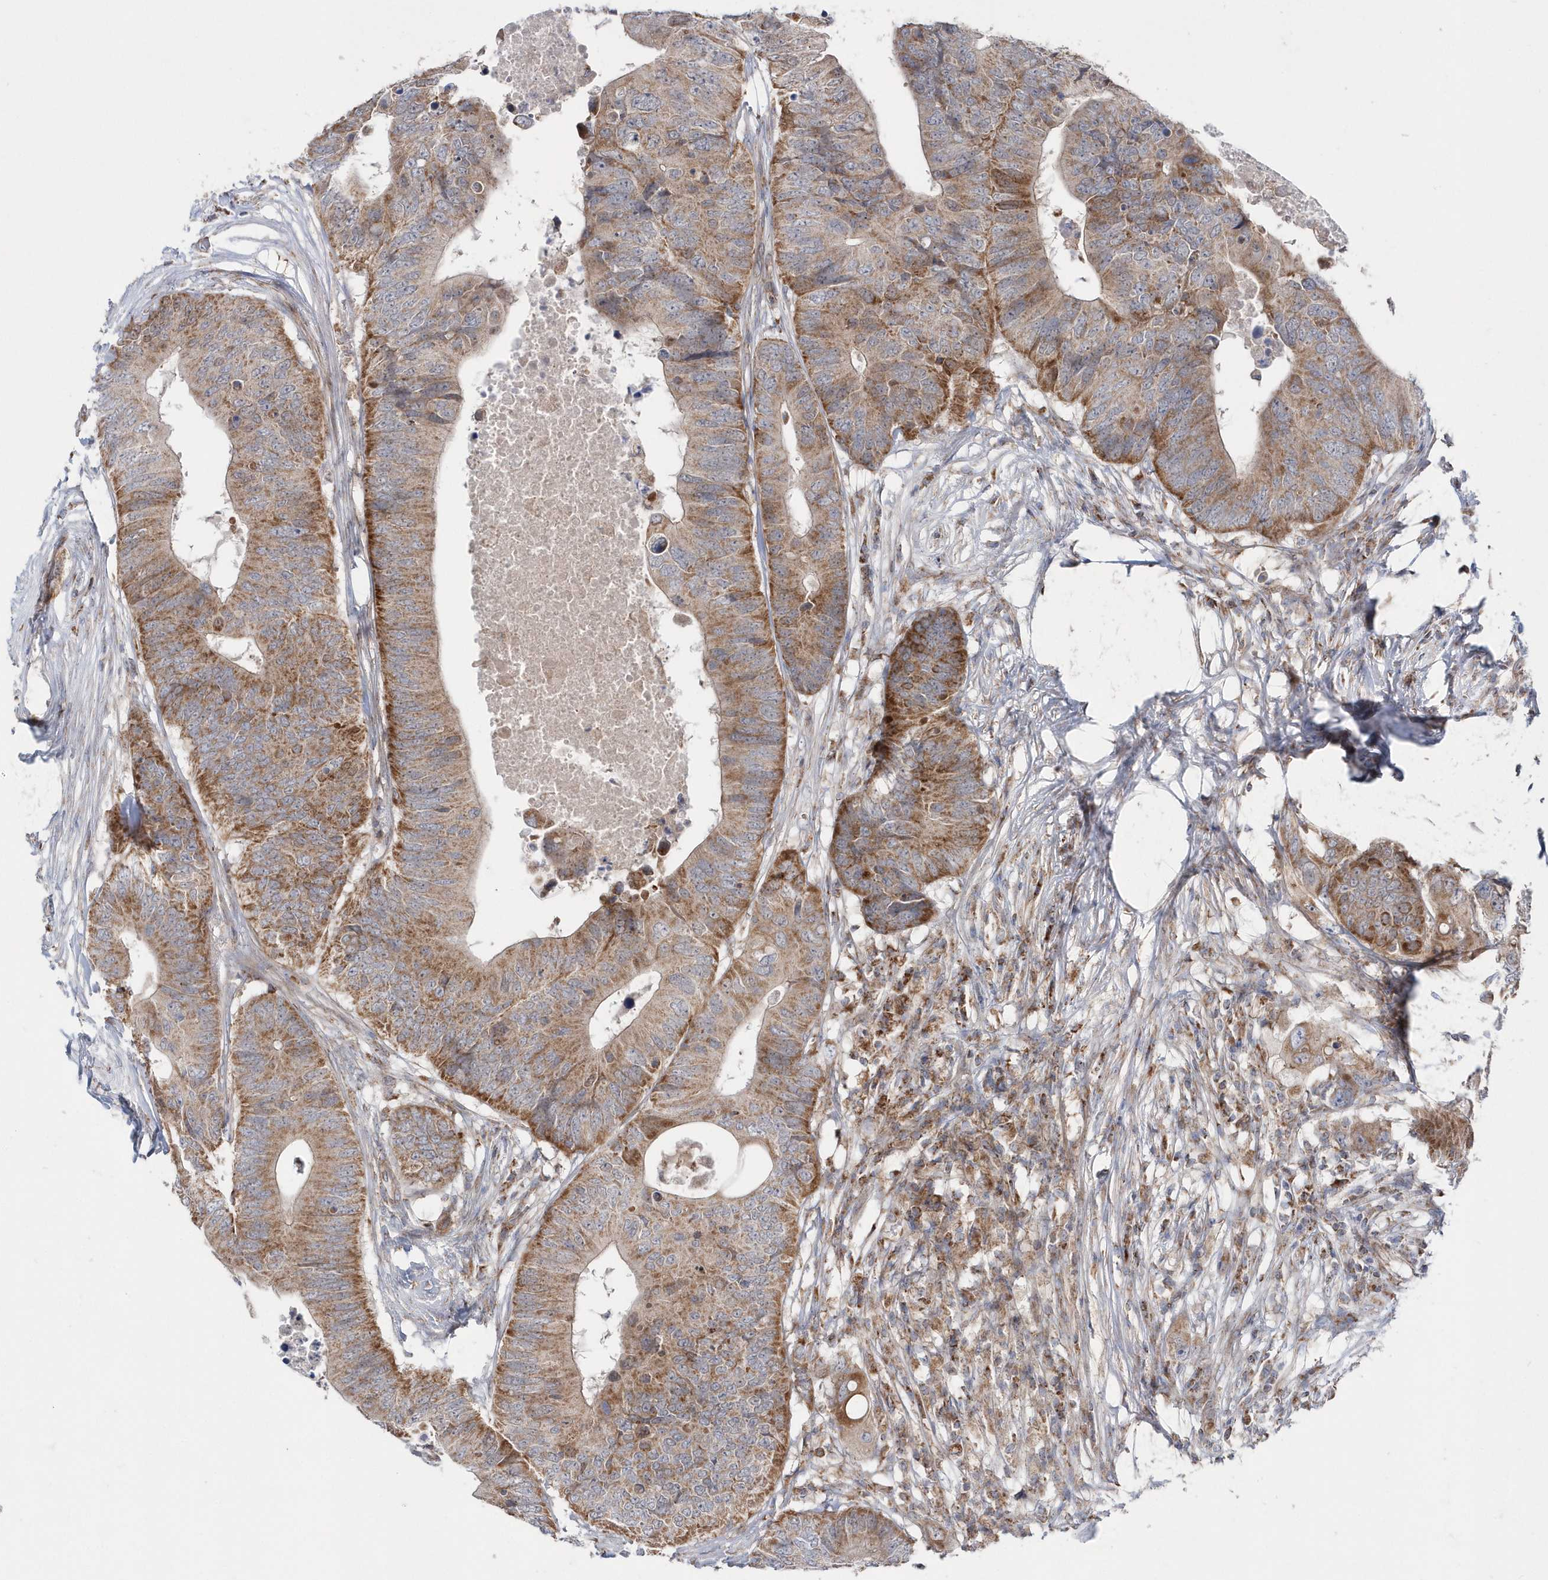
{"staining": {"intensity": "moderate", "quantity": ">75%", "location": "cytoplasmic/membranous"}, "tissue": "colorectal cancer", "cell_type": "Tumor cells", "image_type": "cancer", "snomed": [{"axis": "morphology", "description": "Adenocarcinoma, NOS"}, {"axis": "topography", "description": "Colon"}], "caption": "An image of human colorectal cancer stained for a protein shows moderate cytoplasmic/membranous brown staining in tumor cells.", "gene": "OPA1", "patient": {"sex": "male", "age": 71}}